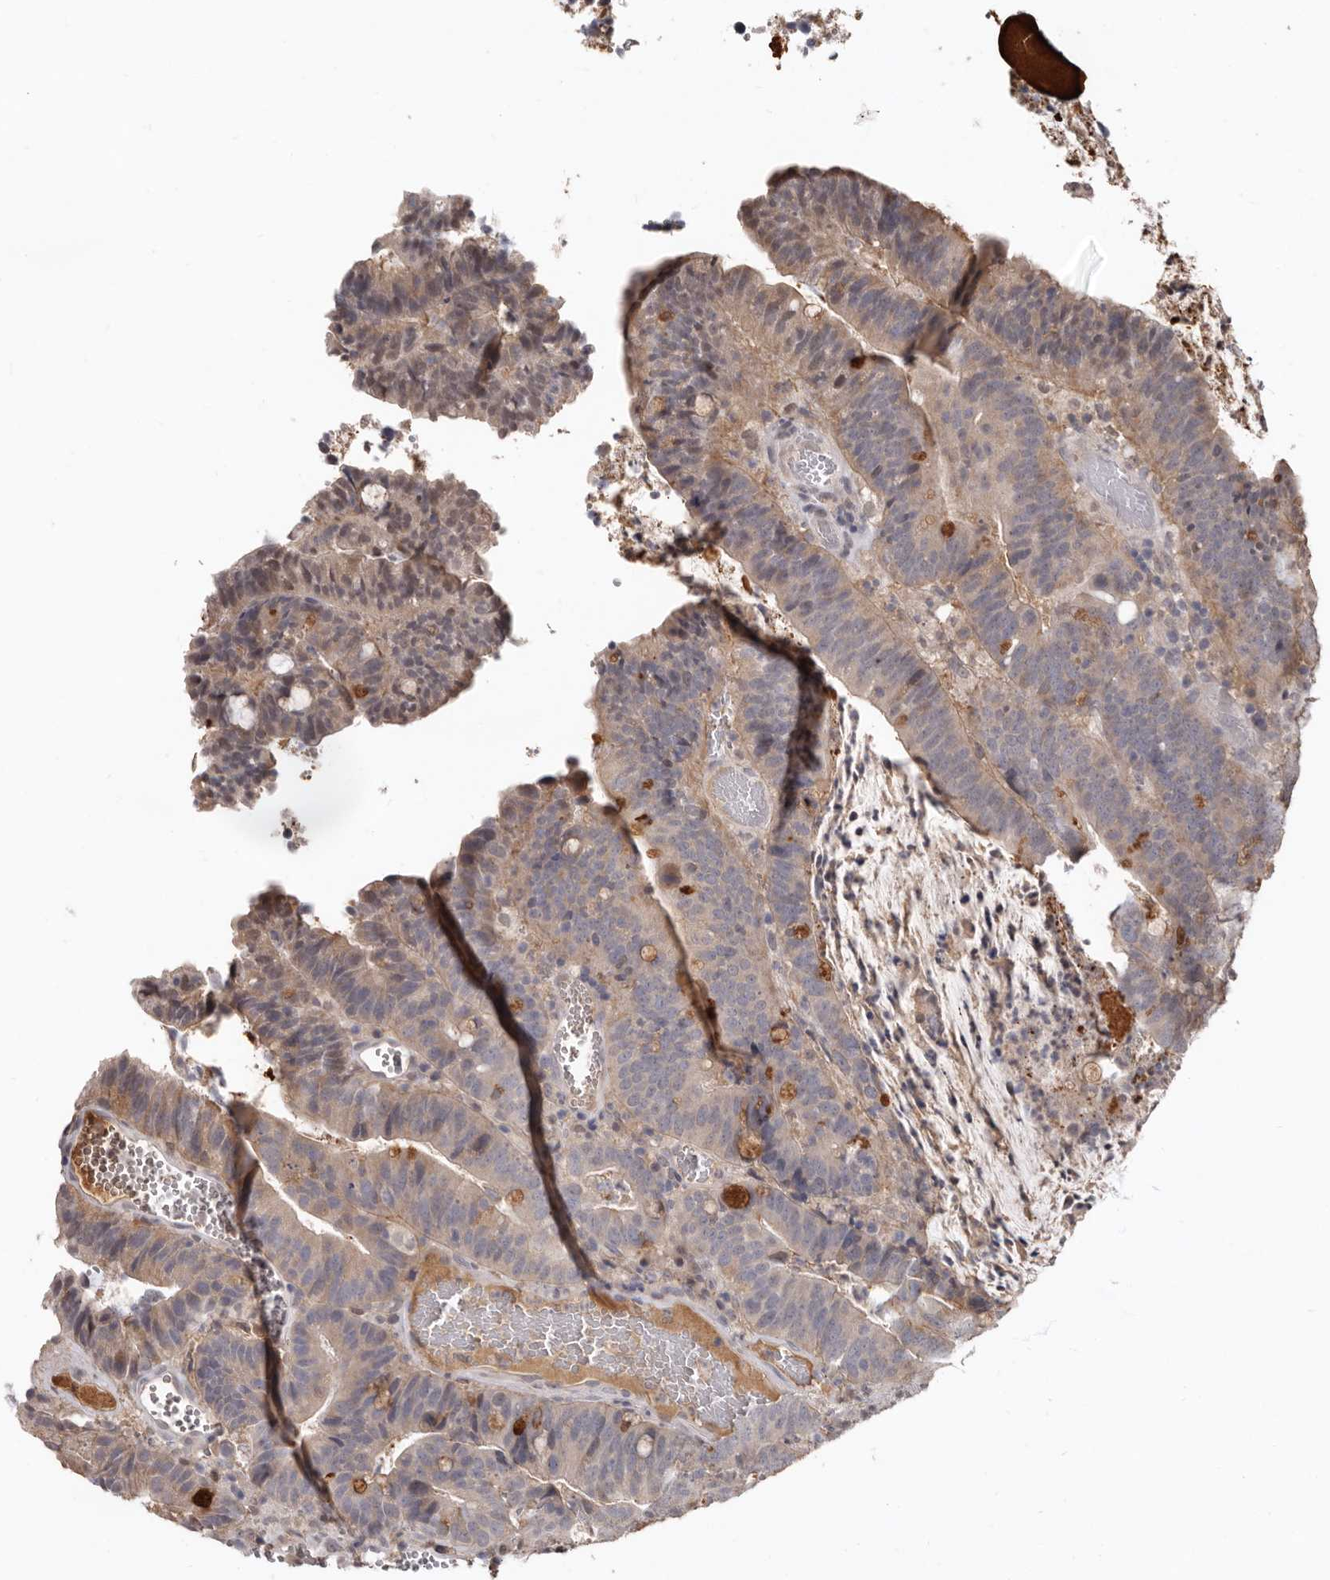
{"staining": {"intensity": "moderate", "quantity": "25%-75%", "location": "cytoplasmic/membranous"}, "tissue": "colorectal cancer", "cell_type": "Tumor cells", "image_type": "cancer", "snomed": [{"axis": "morphology", "description": "Adenocarcinoma, NOS"}, {"axis": "topography", "description": "Colon"}], "caption": "The histopathology image demonstrates immunohistochemical staining of colorectal cancer (adenocarcinoma). There is moderate cytoplasmic/membranous staining is seen in approximately 25%-75% of tumor cells.", "gene": "LRGUK", "patient": {"sex": "female", "age": 66}}